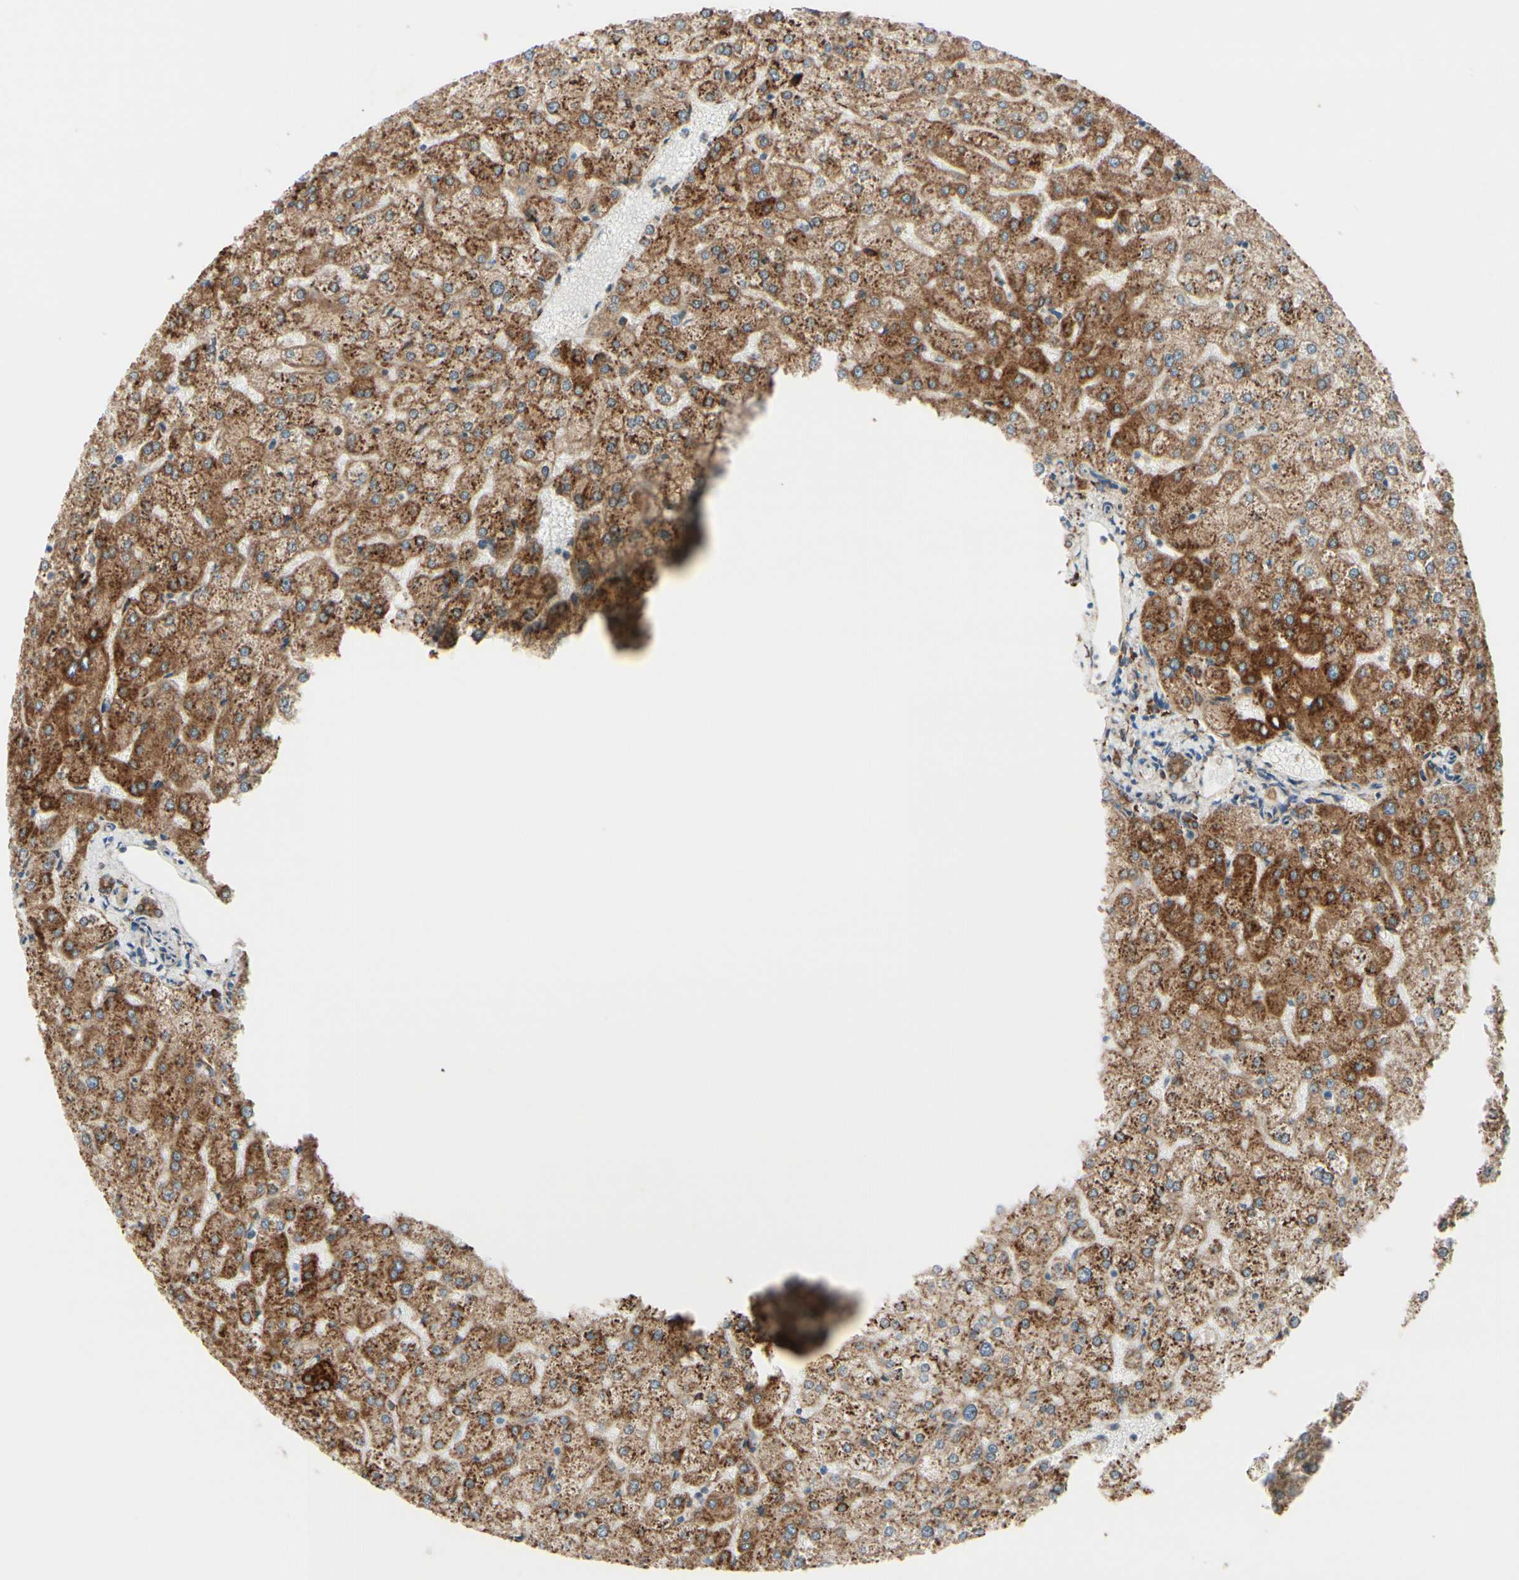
{"staining": {"intensity": "strong", "quantity": ">75%", "location": "cytoplasmic/membranous"}, "tissue": "liver", "cell_type": "Cholangiocytes", "image_type": "normal", "snomed": [{"axis": "morphology", "description": "Normal tissue, NOS"}, {"axis": "topography", "description": "Liver"}], "caption": "Immunohistochemical staining of benign human liver reveals >75% levels of strong cytoplasmic/membranous protein expression in approximately >75% of cholangiocytes. (Brightfield microscopy of DAB IHC at high magnification).", "gene": "RRBP1", "patient": {"sex": "female", "age": 32}}